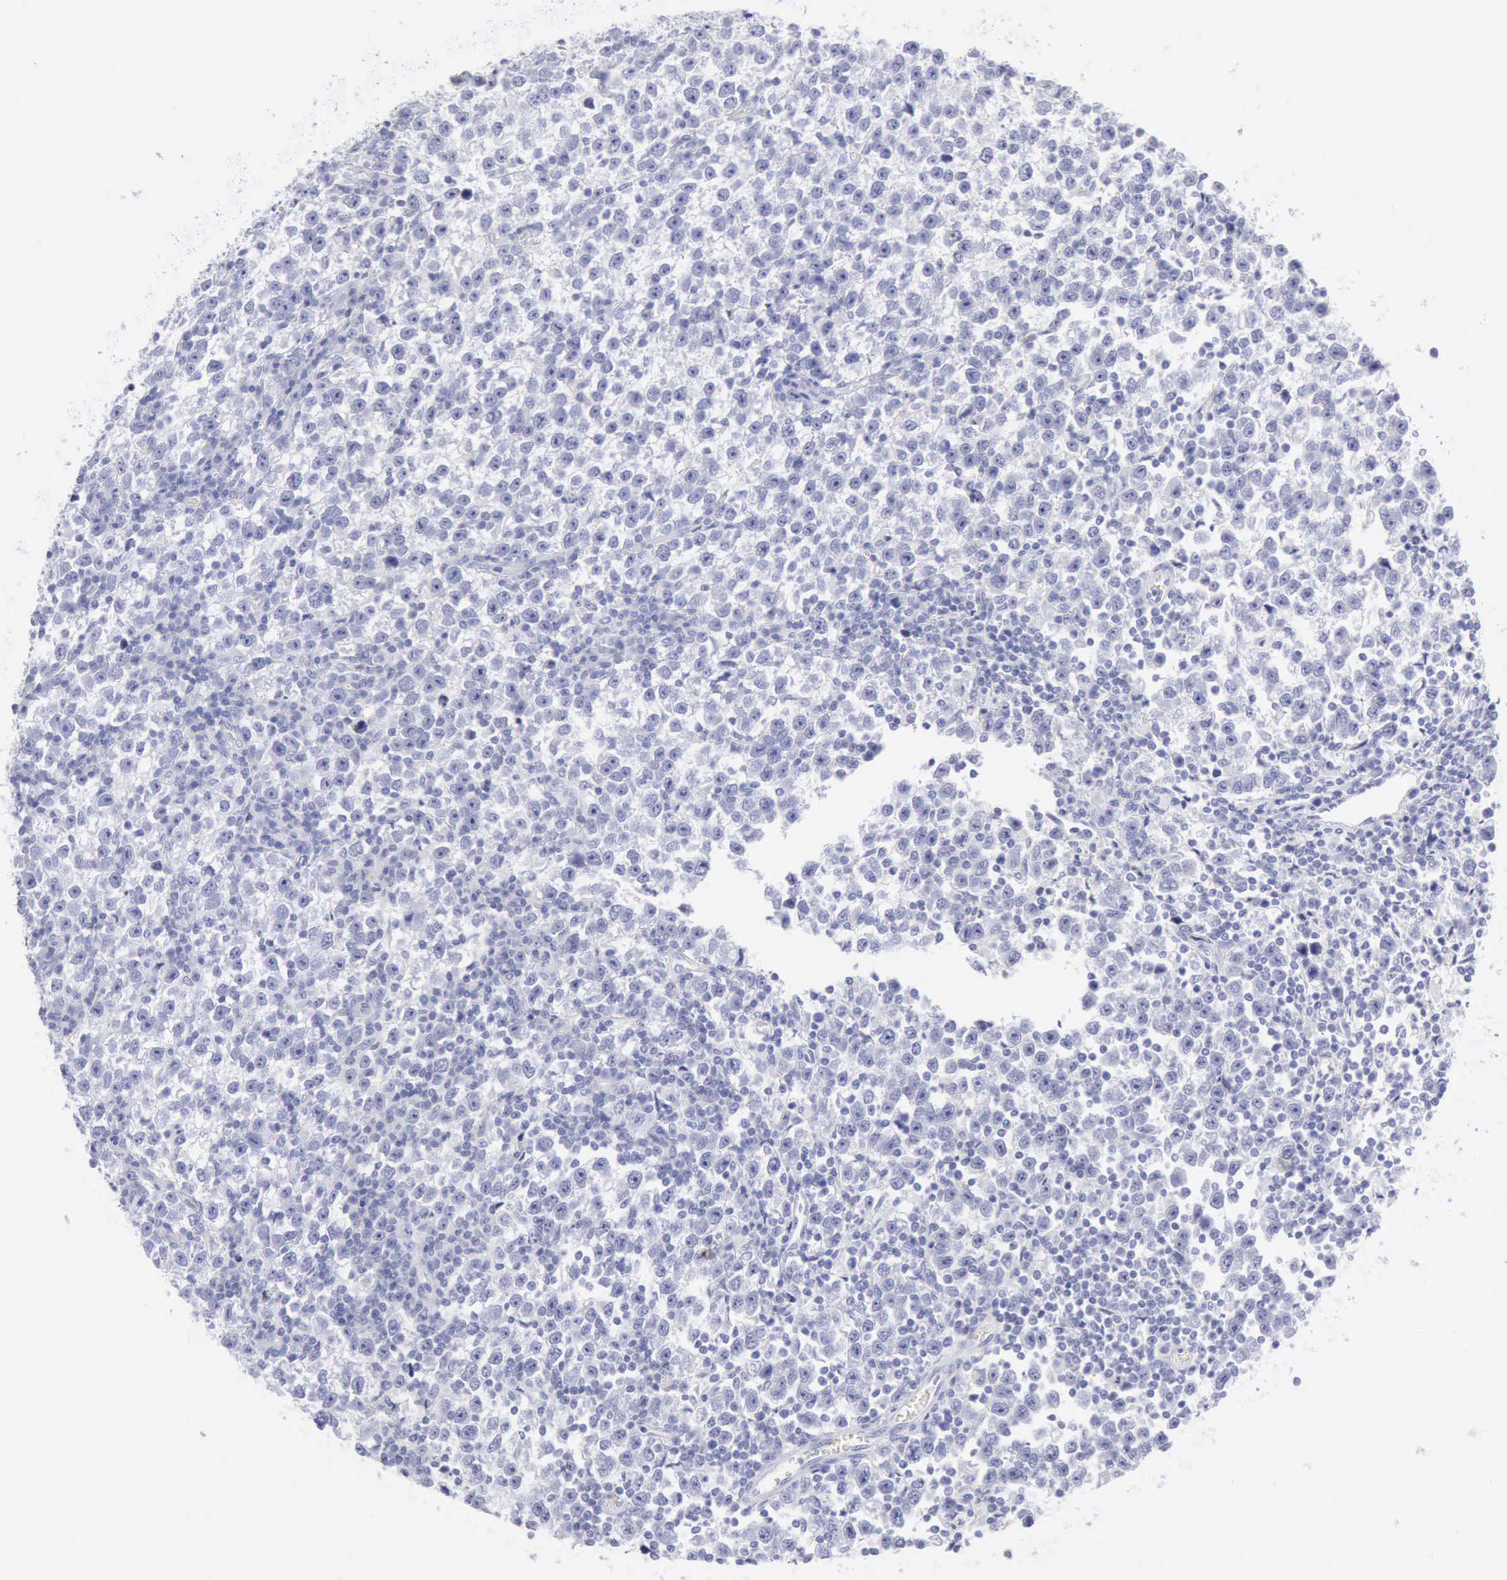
{"staining": {"intensity": "negative", "quantity": "none", "location": "none"}, "tissue": "testis cancer", "cell_type": "Tumor cells", "image_type": "cancer", "snomed": [{"axis": "morphology", "description": "Seminoma, NOS"}, {"axis": "topography", "description": "Testis"}], "caption": "High magnification brightfield microscopy of testis cancer stained with DAB (brown) and counterstained with hematoxylin (blue): tumor cells show no significant staining.", "gene": "KRT5", "patient": {"sex": "male", "age": 43}}